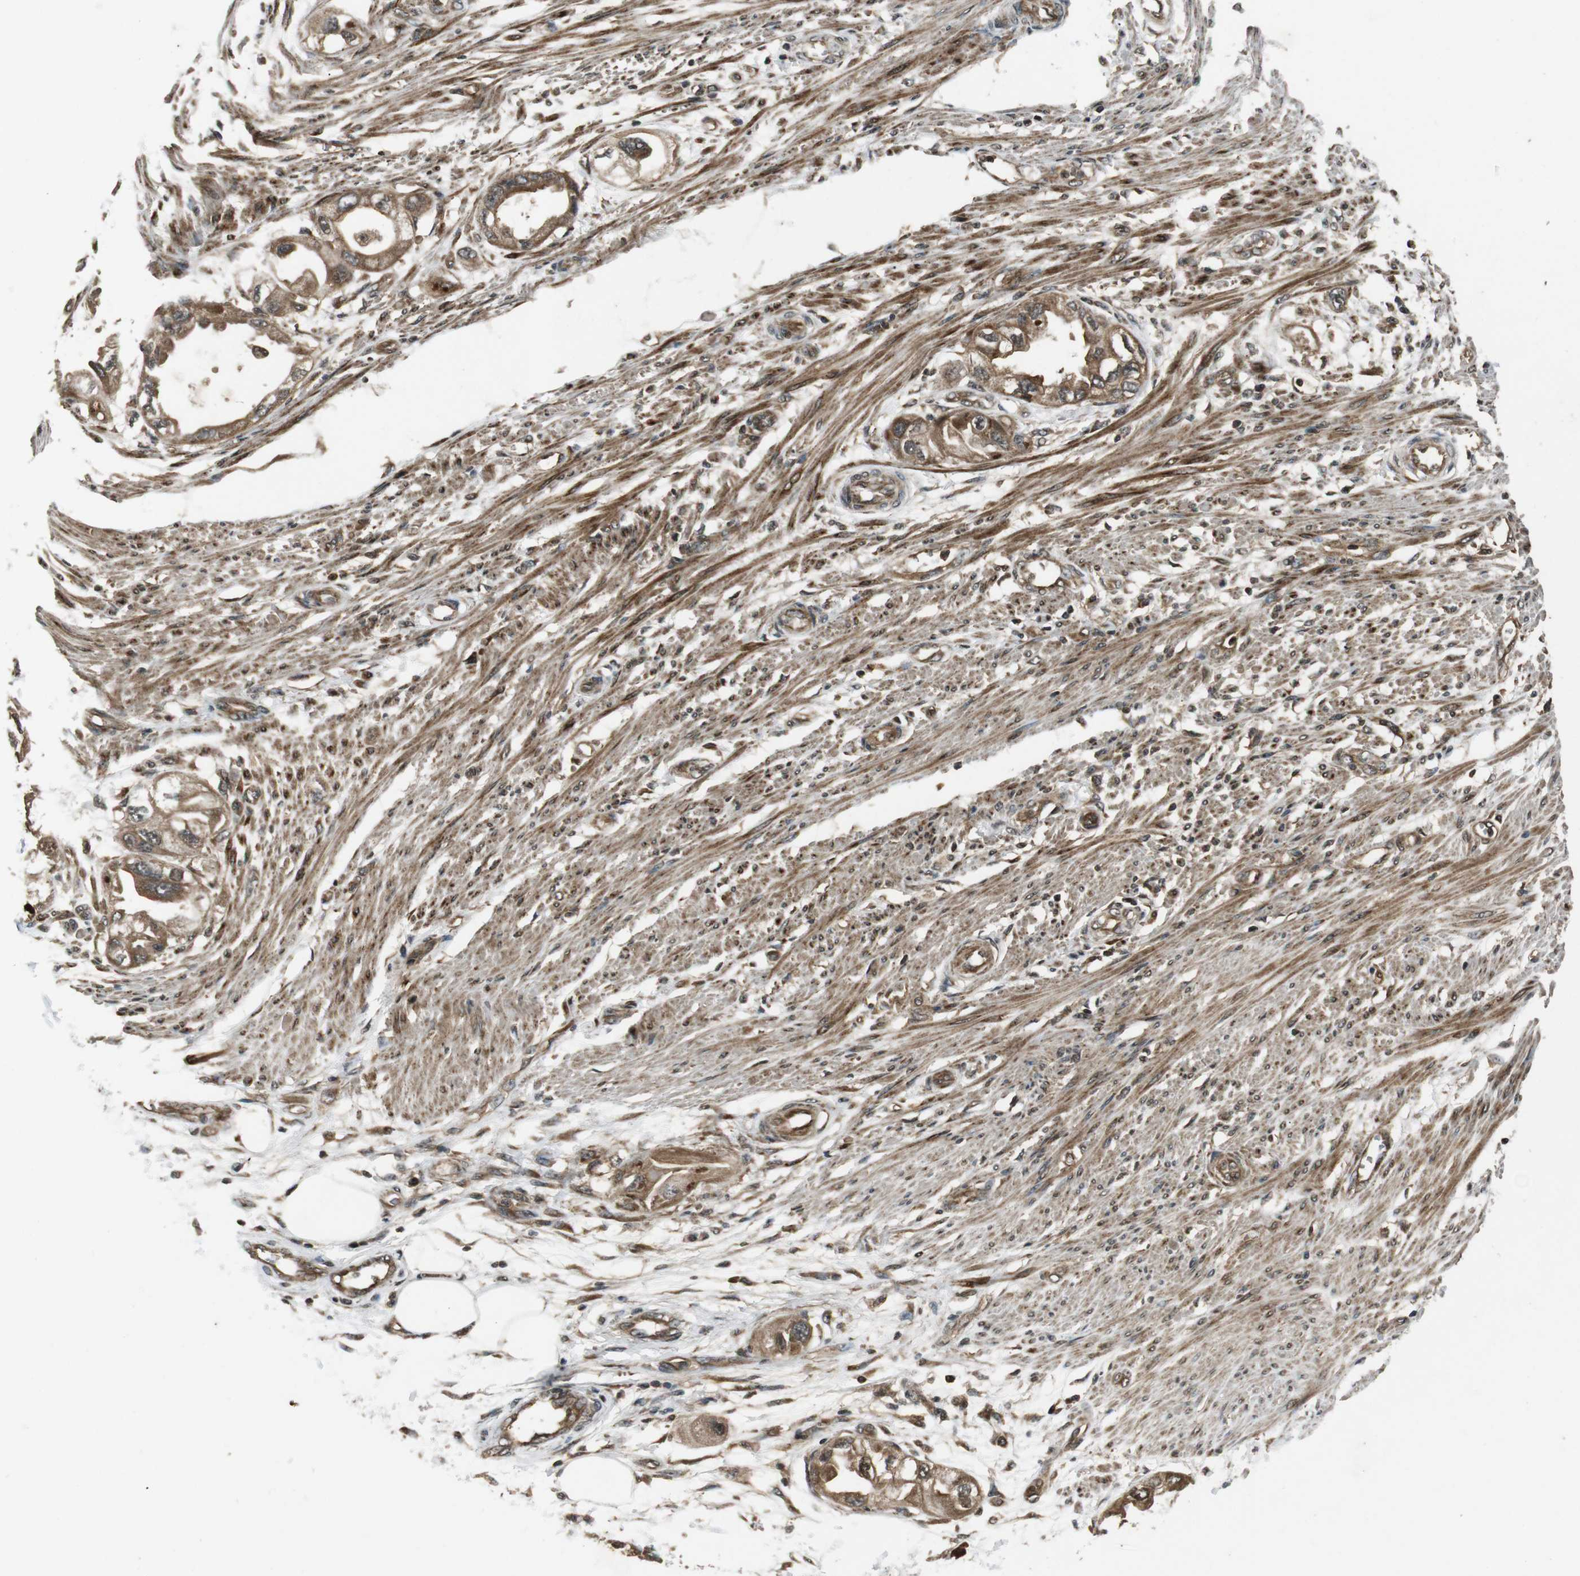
{"staining": {"intensity": "moderate", "quantity": ">75%", "location": "cytoplasmic/membranous"}, "tissue": "endometrial cancer", "cell_type": "Tumor cells", "image_type": "cancer", "snomed": [{"axis": "morphology", "description": "Adenocarcinoma, NOS"}, {"axis": "topography", "description": "Endometrium"}], "caption": "IHC of endometrial cancer displays medium levels of moderate cytoplasmic/membranous positivity in approximately >75% of tumor cells.", "gene": "PLK2", "patient": {"sex": "female", "age": 67}}